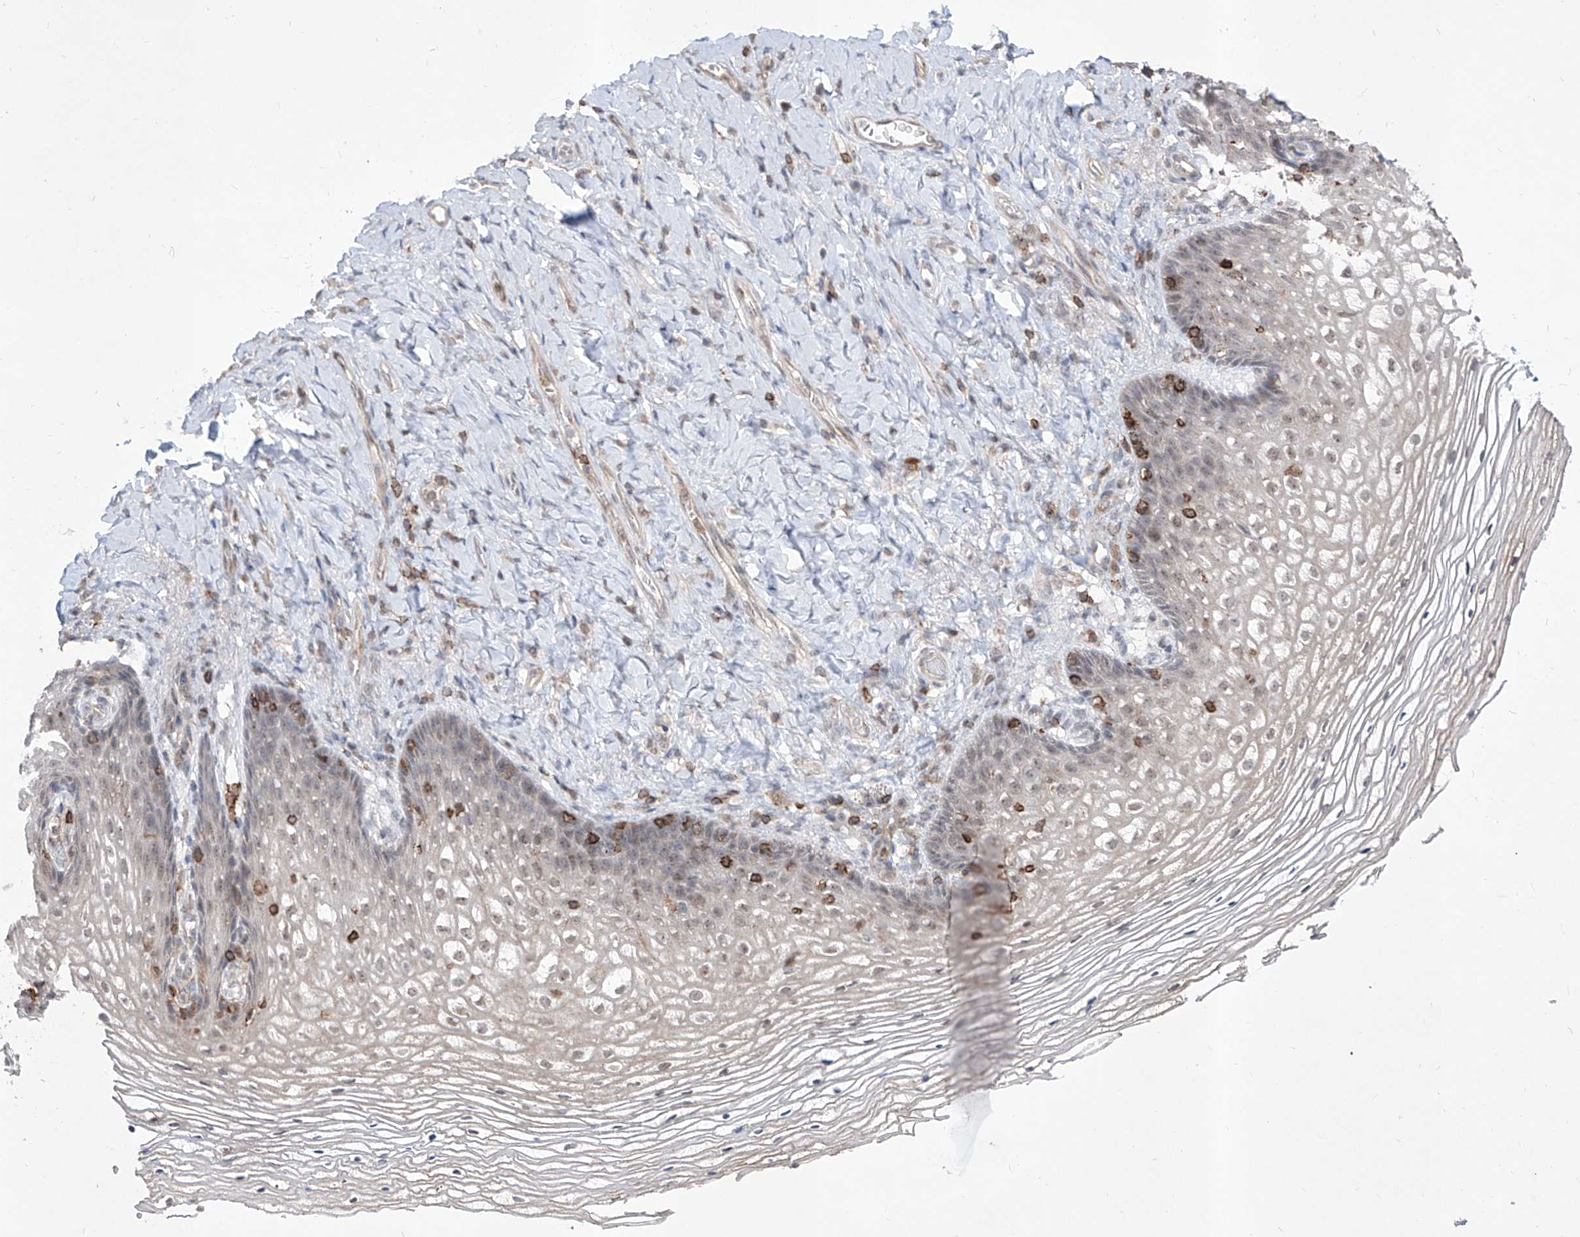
{"staining": {"intensity": "strong", "quantity": "<25%", "location": "nuclear"}, "tissue": "vagina", "cell_type": "Squamous epithelial cells", "image_type": "normal", "snomed": [{"axis": "morphology", "description": "Normal tissue, NOS"}, {"axis": "topography", "description": "Vagina"}], "caption": "Unremarkable vagina exhibits strong nuclear positivity in approximately <25% of squamous epithelial cells.", "gene": "ZBTB48", "patient": {"sex": "female", "age": 60}}